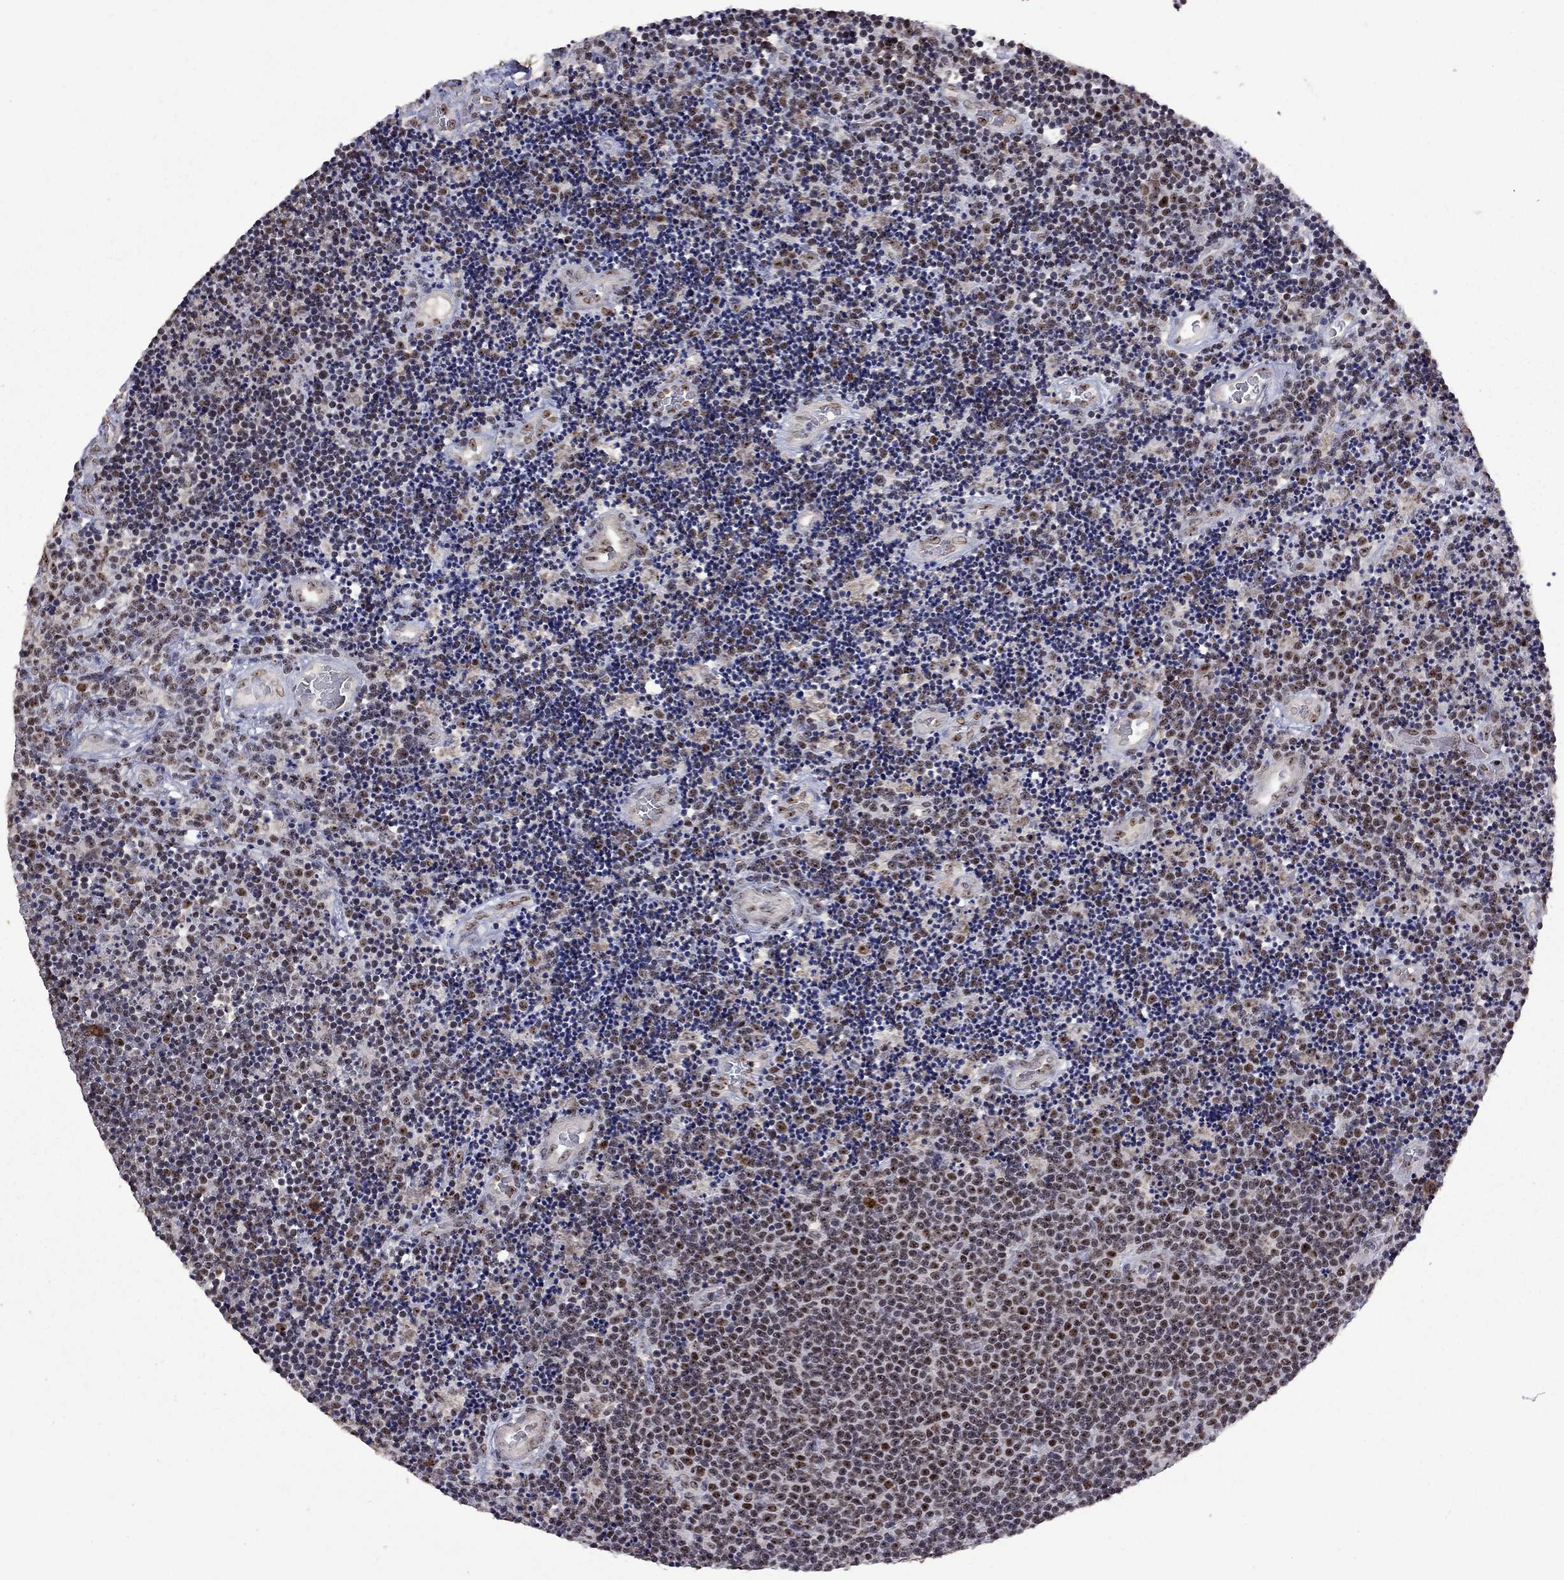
{"staining": {"intensity": "moderate", "quantity": "<25%", "location": "nuclear"}, "tissue": "lymphoma", "cell_type": "Tumor cells", "image_type": "cancer", "snomed": [{"axis": "morphology", "description": "Malignant lymphoma, non-Hodgkin's type, Low grade"}, {"axis": "topography", "description": "Brain"}], "caption": "Immunohistochemistry (IHC) histopathology image of neoplastic tissue: lymphoma stained using IHC demonstrates low levels of moderate protein expression localized specifically in the nuclear of tumor cells, appearing as a nuclear brown color.", "gene": "SPOUT1", "patient": {"sex": "female", "age": 66}}